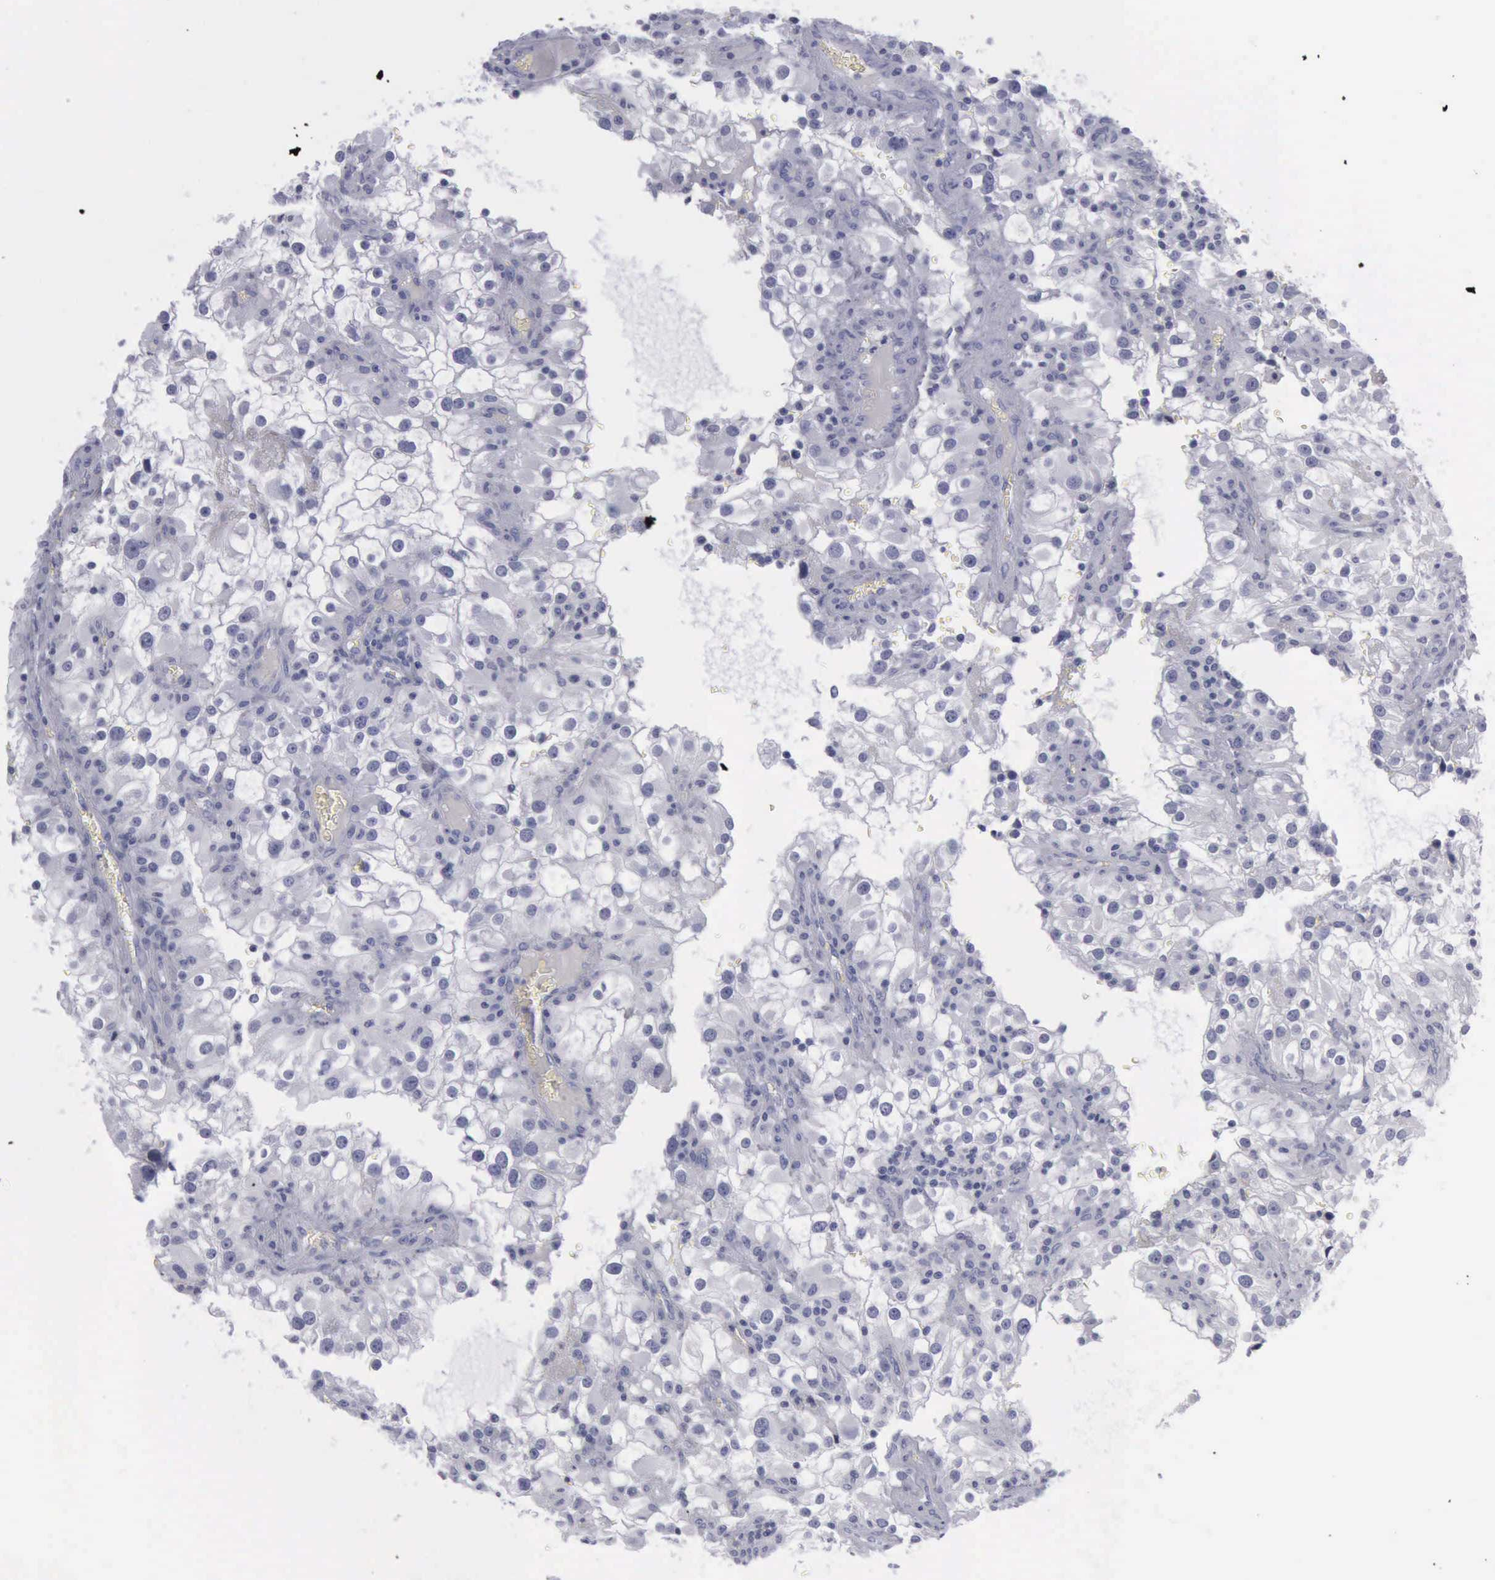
{"staining": {"intensity": "negative", "quantity": "none", "location": "none"}, "tissue": "renal cancer", "cell_type": "Tumor cells", "image_type": "cancer", "snomed": [{"axis": "morphology", "description": "Adenocarcinoma, NOS"}, {"axis": "topography", "description": "Kidney"}], "caption": "A micrograph of human renal cancer is negative for staining in tumor cells. (DAB IHC visualized using brightfield microscopy, high magnification).", "gene": "KRT13", "patient": {"sex": "female", "age": 52}}